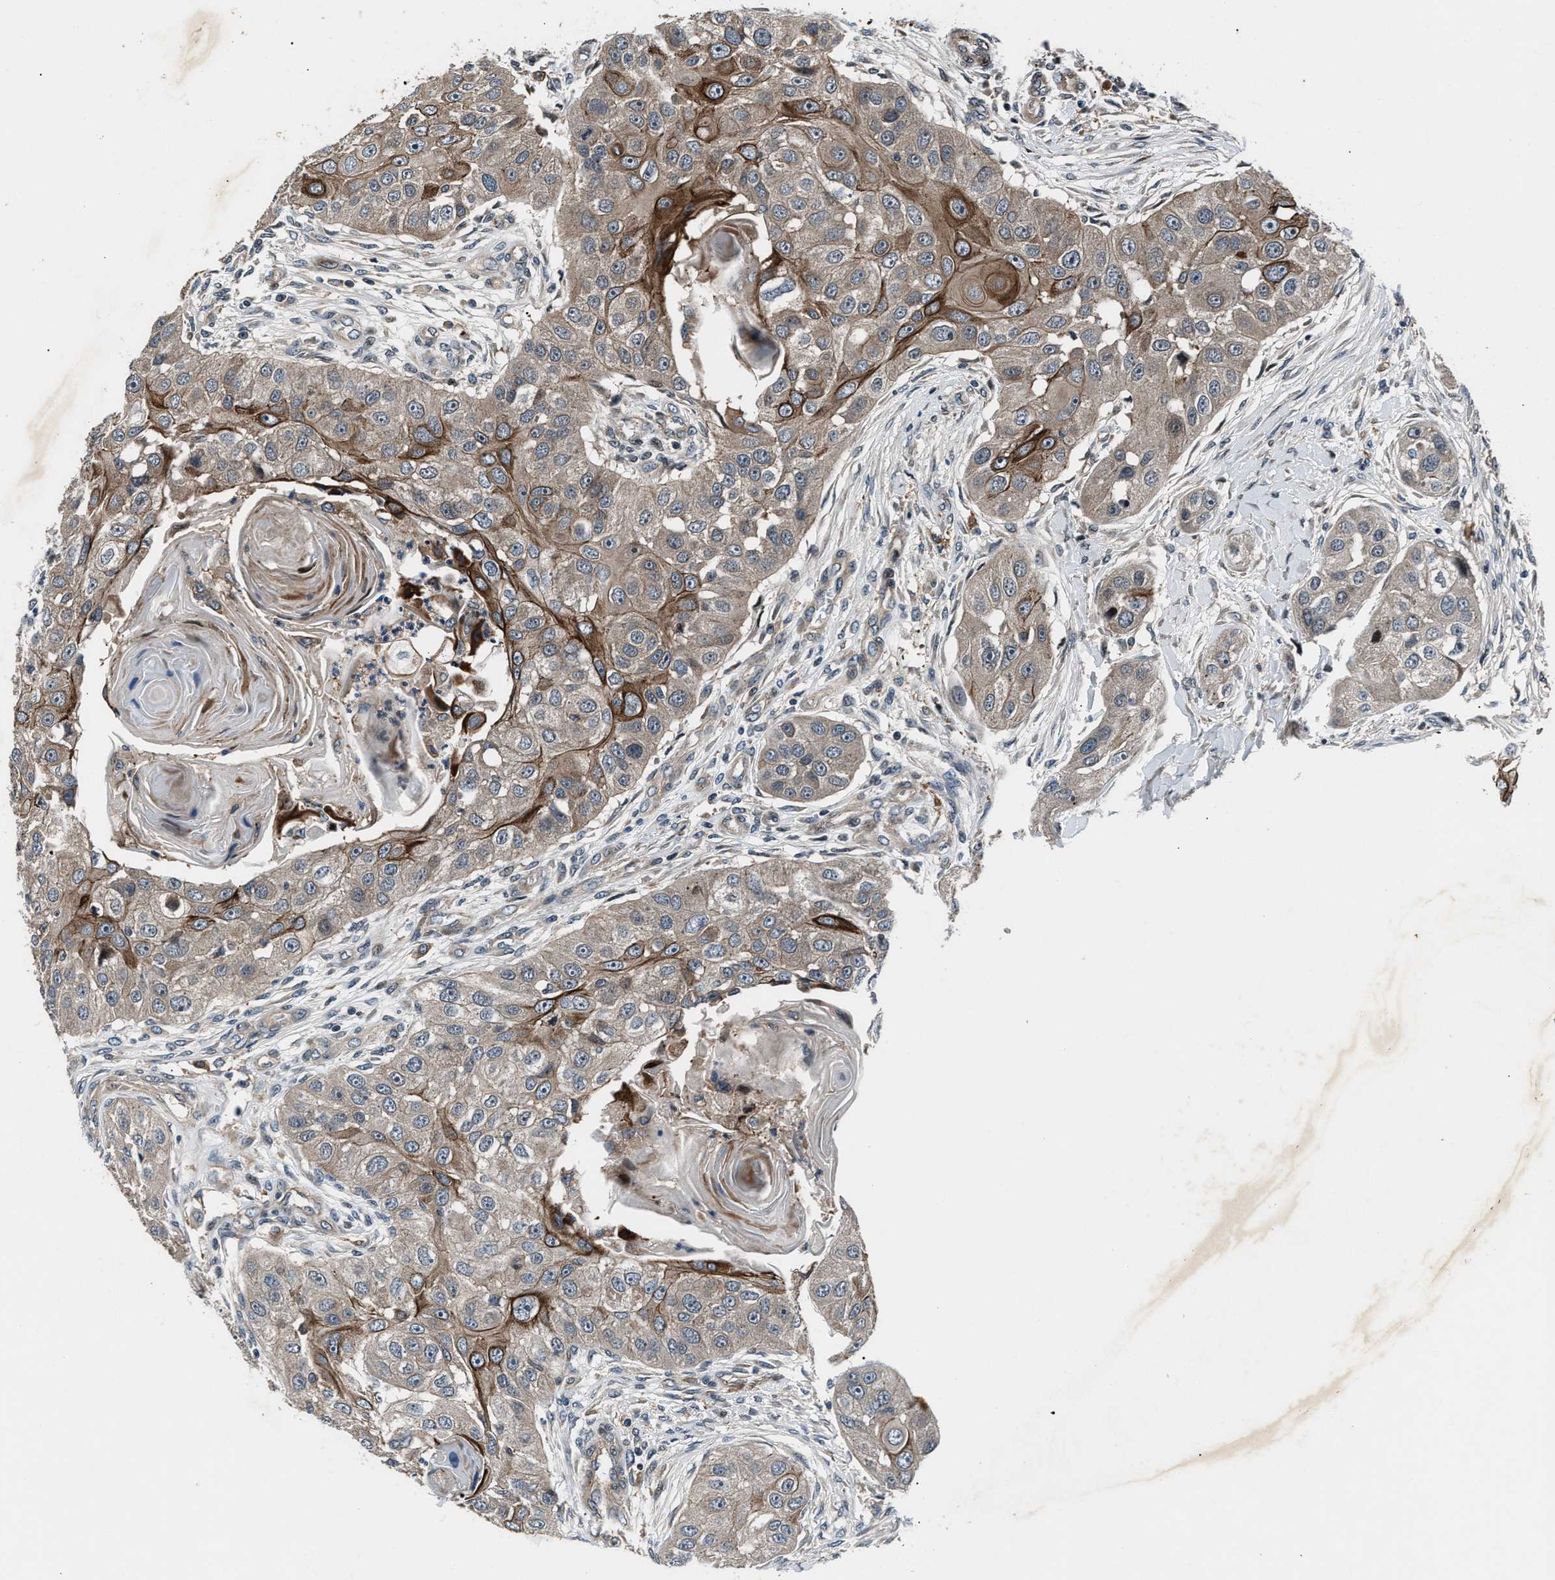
{"staining": {"intensity": "moderate", "quantity": "<25%", "location": "cytoplasmic/membranous"}, "tissue": "head and neck cancer", "cell_type": "Tumor cells", "image_type": "cancer", "snomed": [{"axis": "morphology", "description": "Normal tissue, NOS"}, {"axis": "morphology", "description": "Squamous cell carcinoma, NOS"}, {"axis": "topography", "description": "Skeletal muscle"}, {"axis": "topography", "description": "Head-Neck"}], "caption": "Immunohistochemical staining of head and neck squamous cell carcinoma reveals moderate cytoplasmic/membranous protein staining in approximately <25% of tumor cells. The staining was performed using DAB (3,3'-diaminobenzidine) to visualize the protein expression in brown, while the nuclei were stained in blue with hematoxylin (Magnification: 20x).", "gene": "DYNC2I1", "patient": {"sex": "male", "age": 51}}